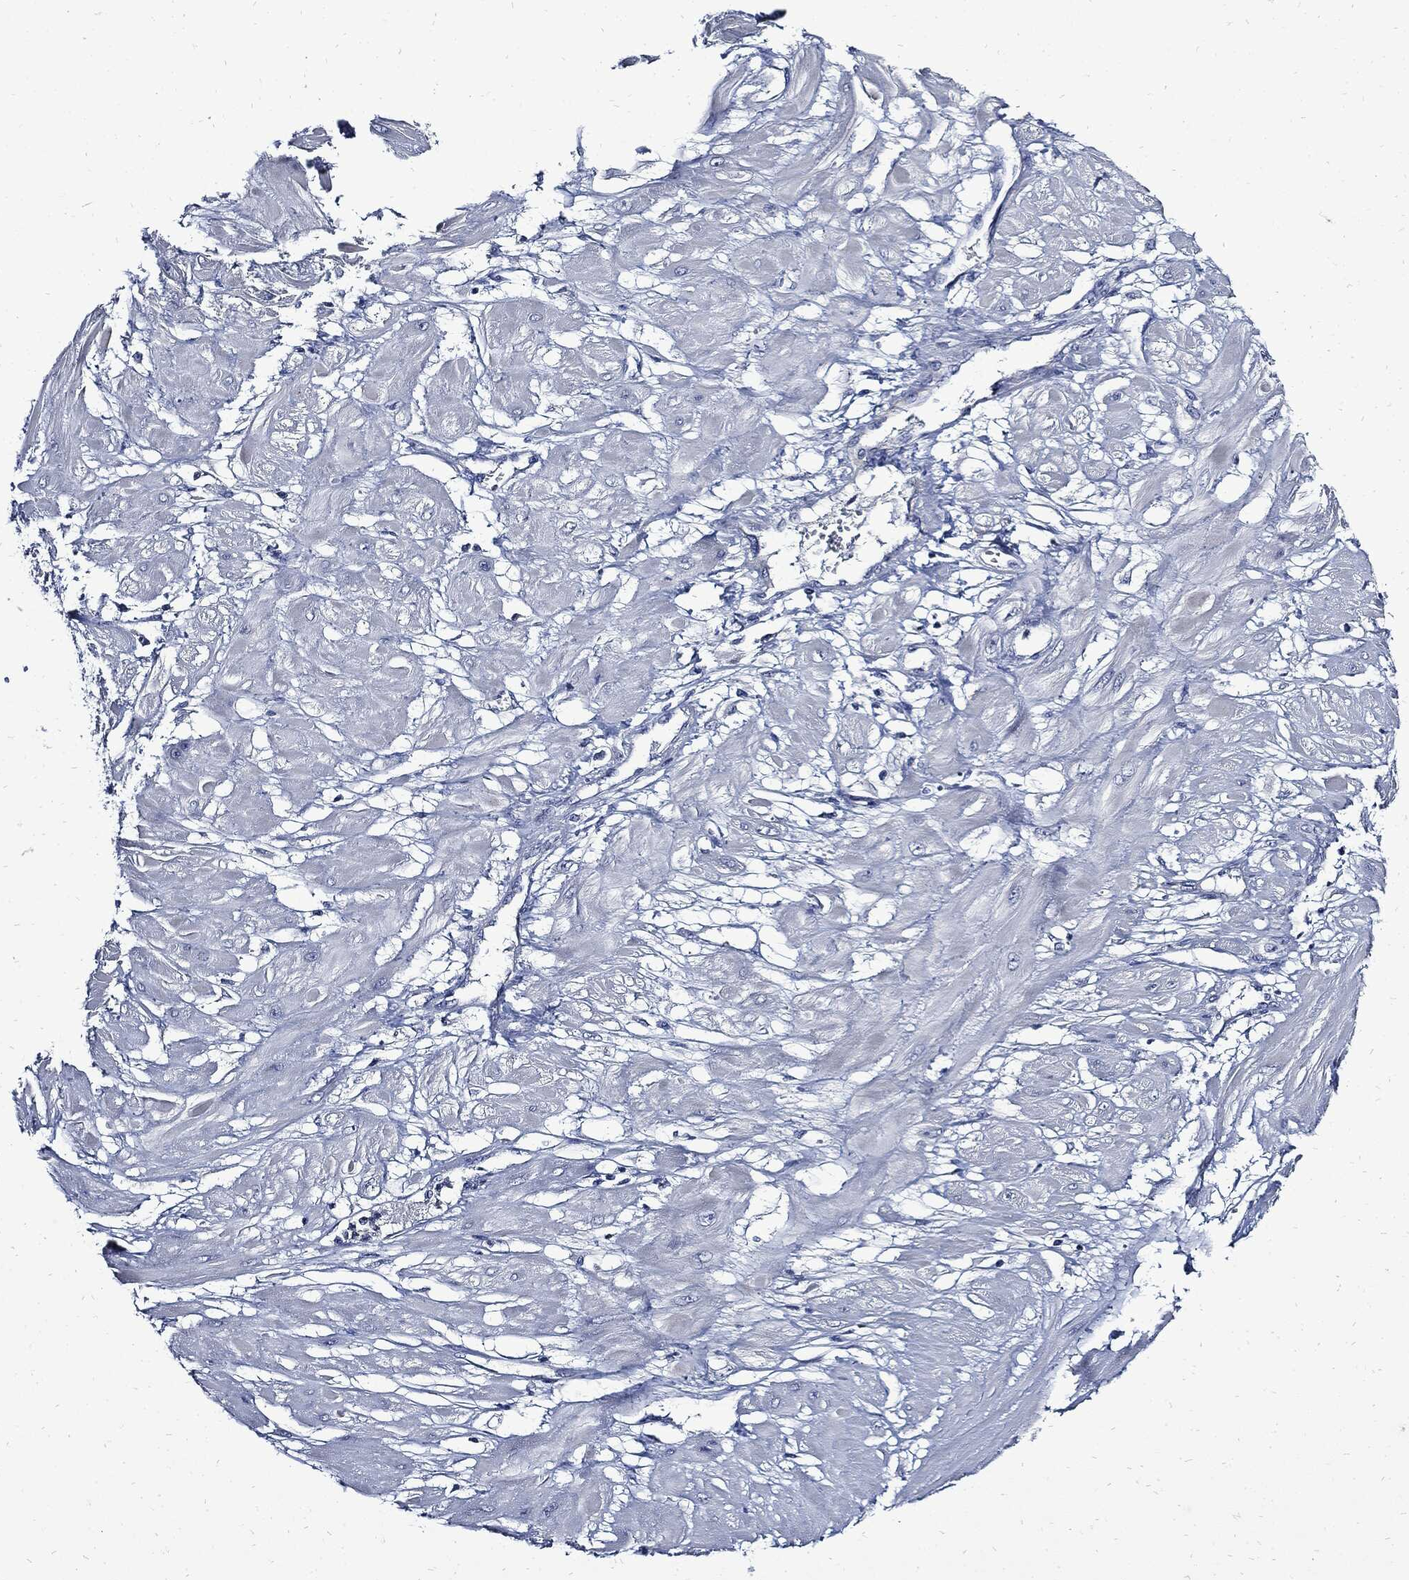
{"staining": {"intensity": "negative", "quantity": "none", "location": "none"}, "tissue": "cervical cancer", "cell_type": "Tumor cells", "image_type": "cancer", "snomed": [{"axis": "morphology", "description": "Squamous cell carcinoma, NOS"}, {"axis": "topography", "description": "Cervix"}], "caption": "IHC photomicrograph of neoplastic tissue: cervical cancer stained with DAB demonstrates no significant protein expression in tumor cells.", "gene": "CPE", "patient": {"sex": "female", "age": 34}}